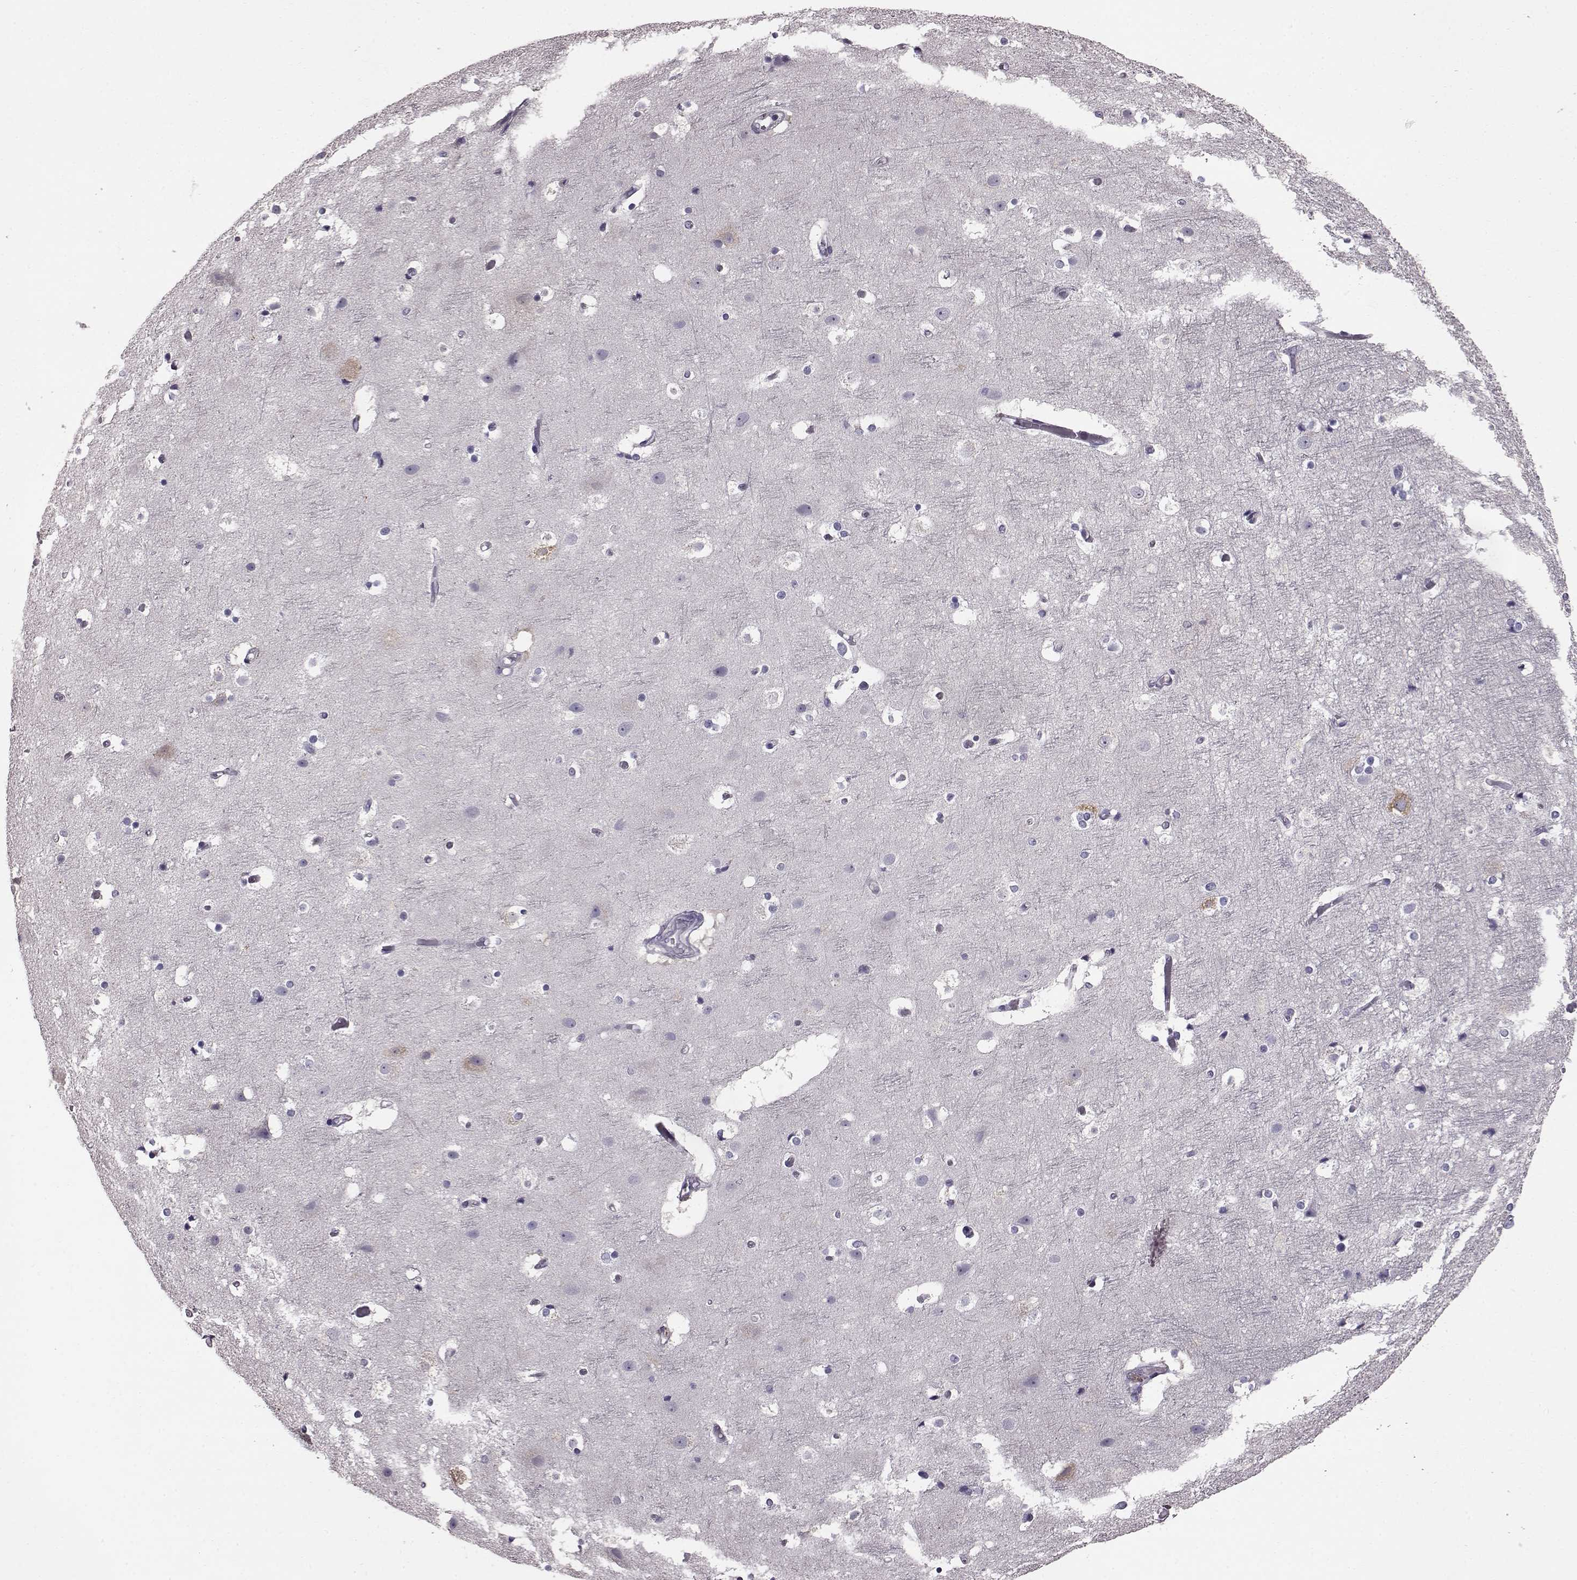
{"staining": {"intensity": "negative", "quantity": "none", "location": "none"}, "tissue": "cerebral cortex", "cell_type": "Endothelial cells", "image_type": "normal", "snomed": [{"axis": "morphology", "description": "Normal tissue, NOS"}, {"axis": "topography", "description": "Cerebral cortex"}], "caption": "High power microscopy histopathology image of an IHC image of unremarkable cerebral cortex, revealing no significant expression in endothelial cells. (DAB (3,3'-diaminobenzidine) immunohistochemistry (IHC) with hematoxylin counter stain).", "gene": "ADGRG2", "patient": {"sex": "female", "age": 52}}